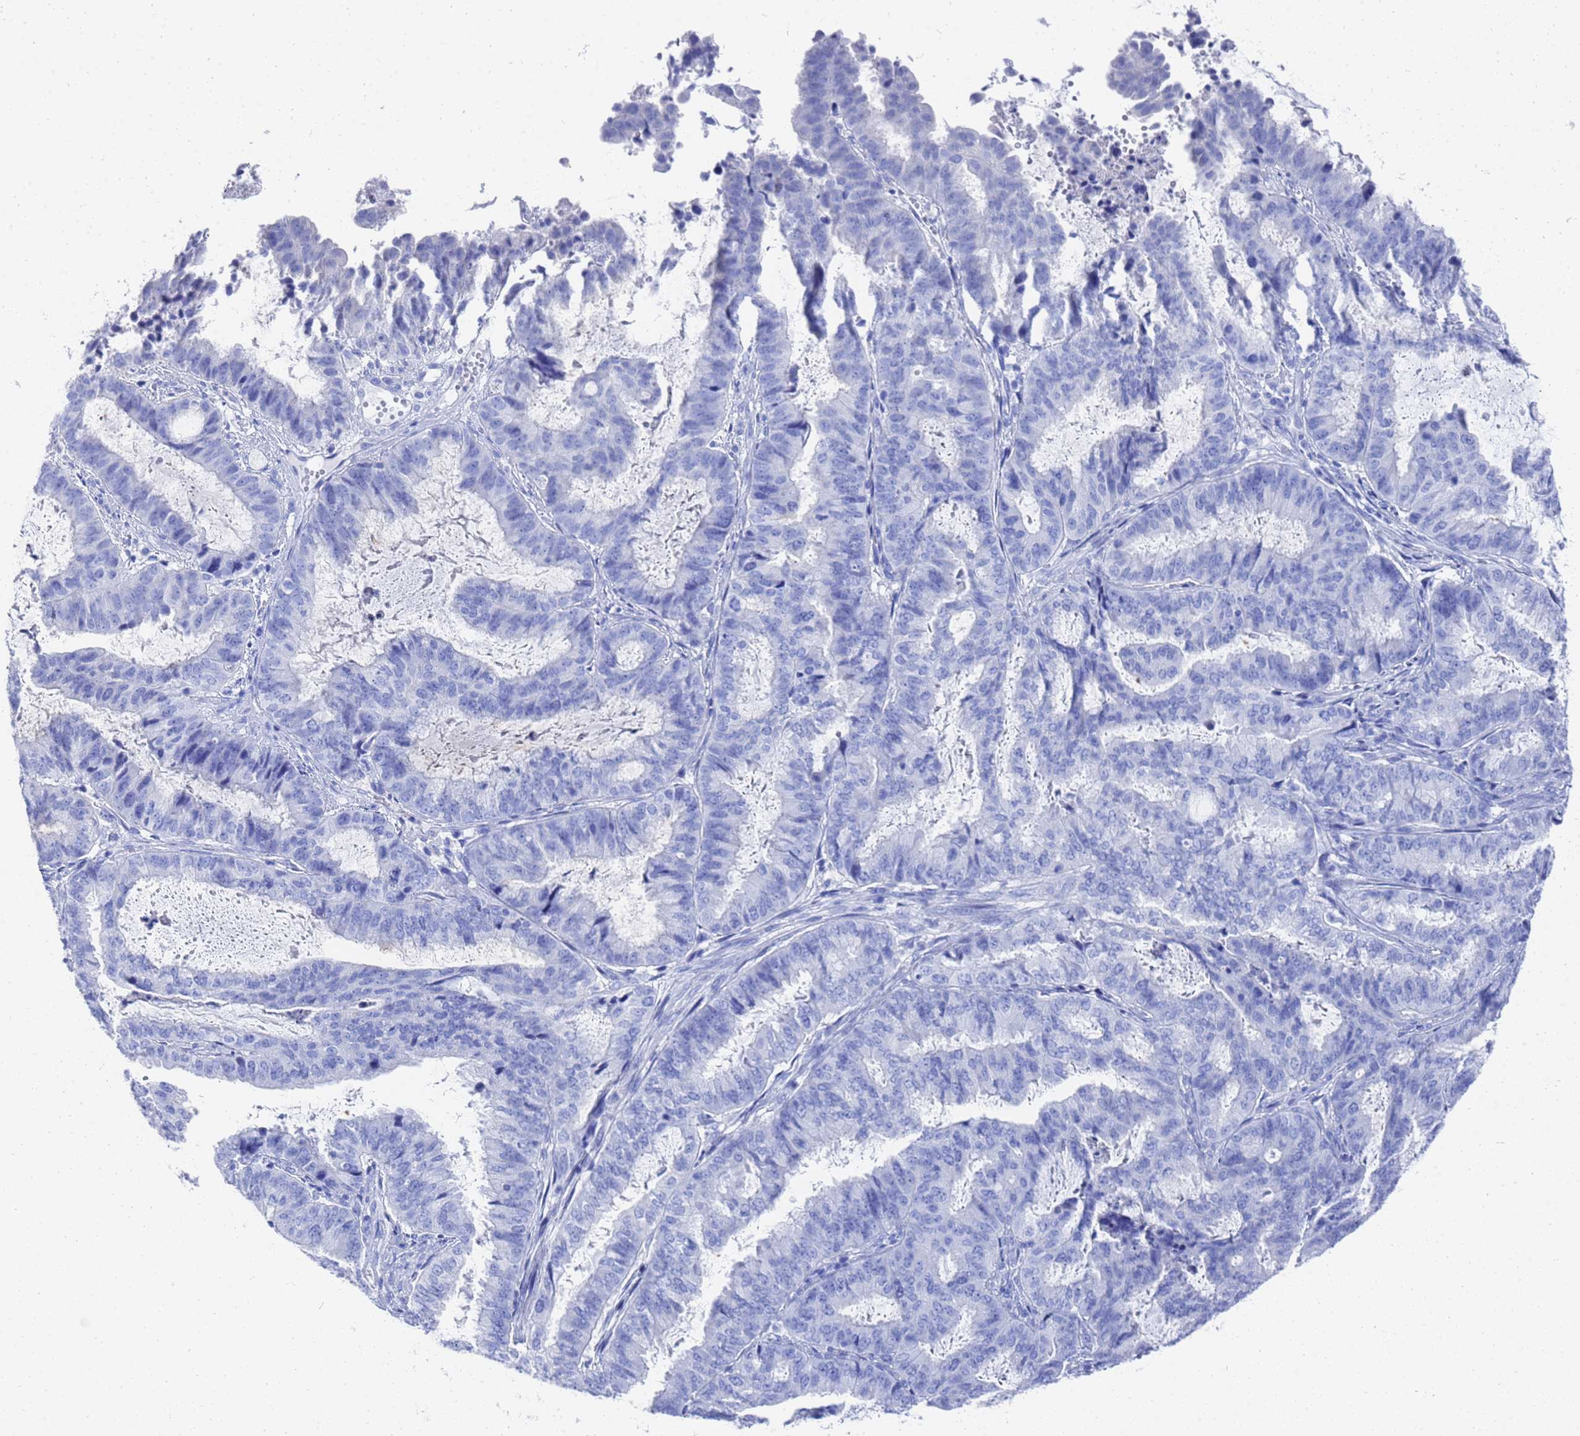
{"staining": {"intensity": "negative", "quantity": "none", "location": "none"}, "tissue": "endometrial cancer", "cell_type": "Tumor cells", "image_type": "cancer", "snomed": [{"axis": "morphology", "description": "Adenocarcinoma, NOS"}, {"axis": "topography", "description": "Endometrium"}], "caption": "Human endometrial cancer (adenocarcinoma) stained for a protein using immunohistochemistry (IHC) reveals no positivity in tumor cells.", "gene": "GGT1", "patient": {"sex": "female", "age": 51}}